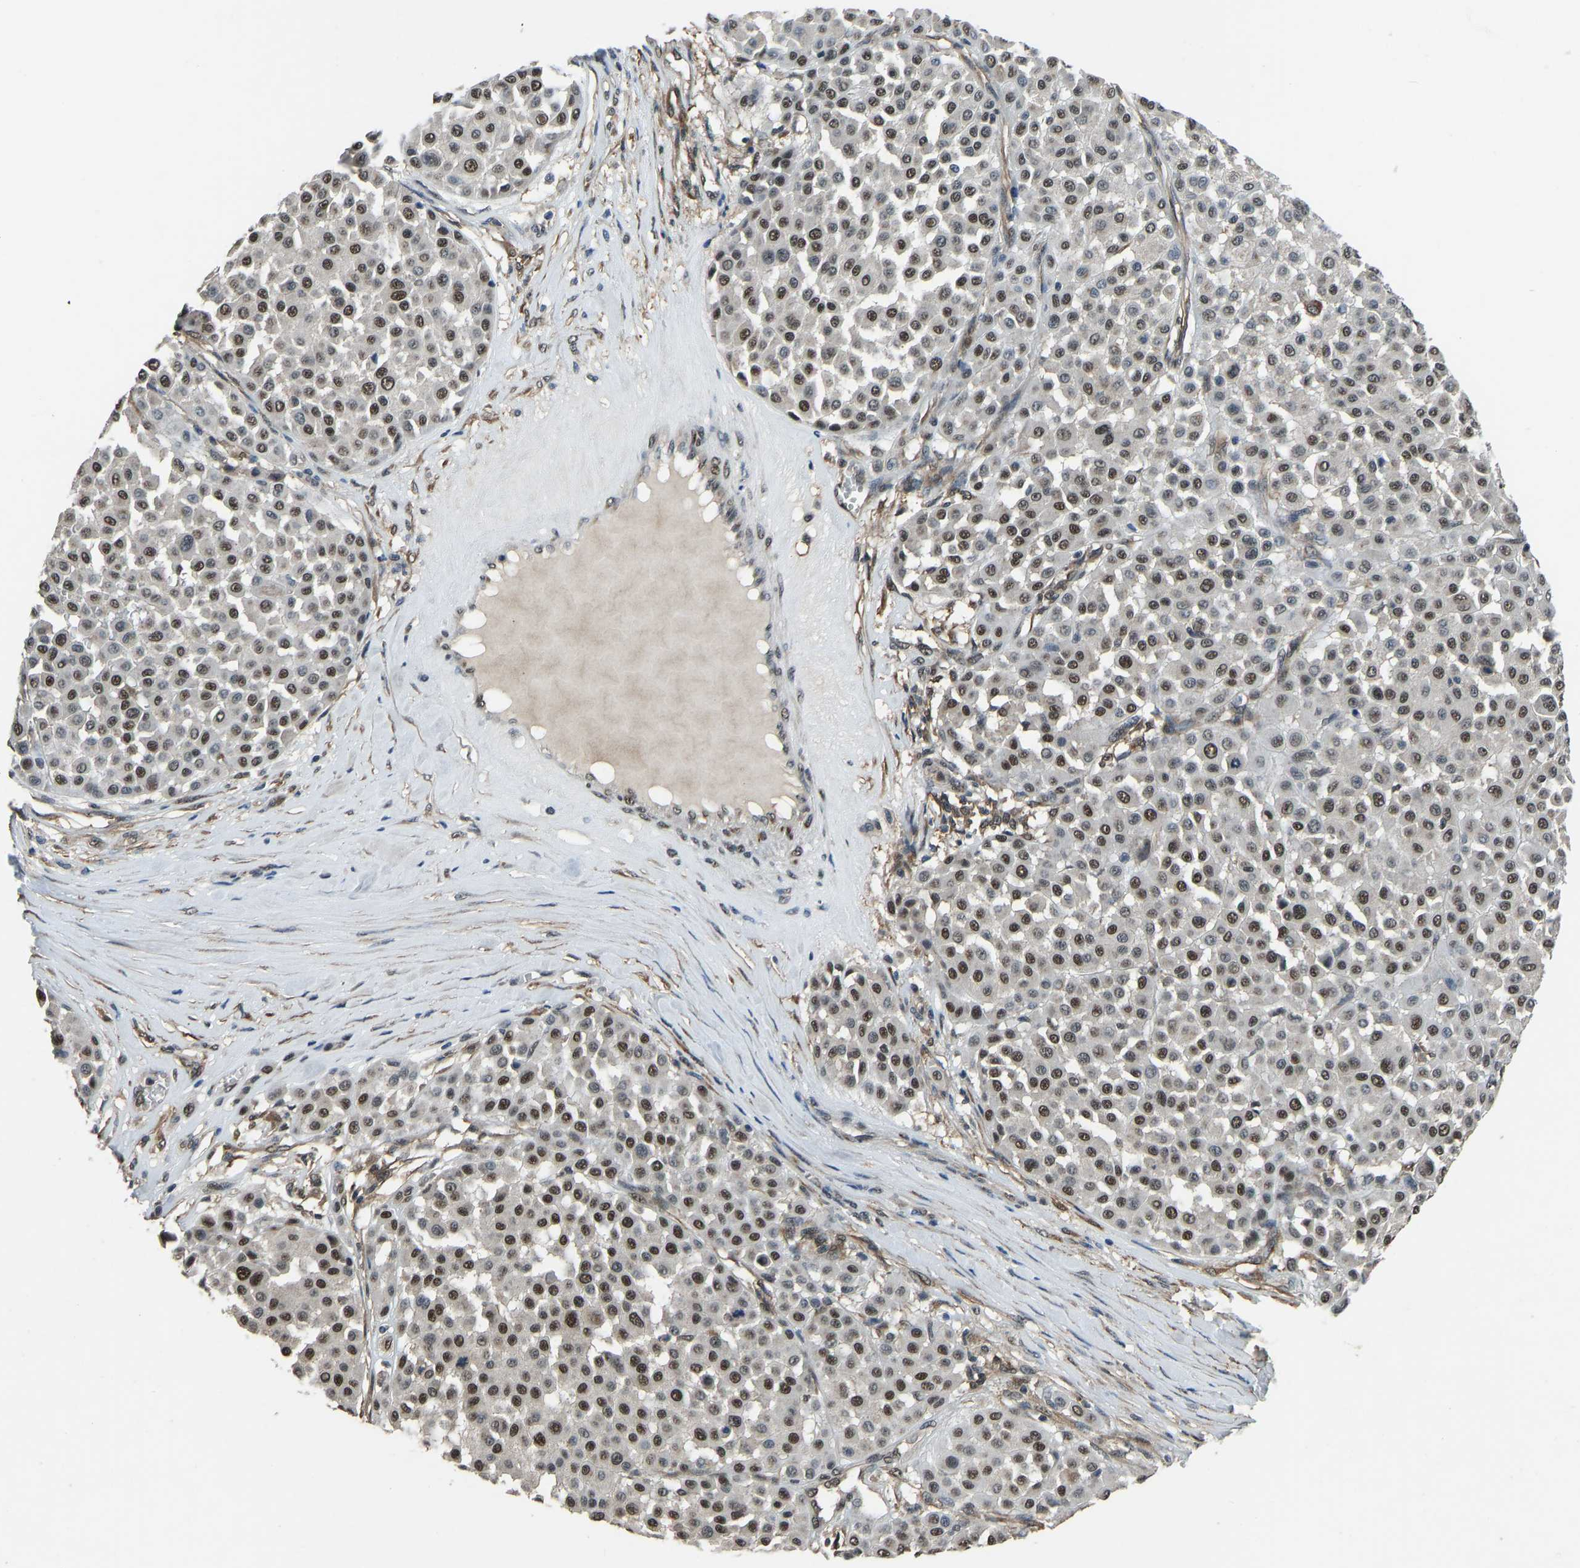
{"staining": {"intensity": "strong", "quantity": ">75%", "location": "nuclear"}, "tissue": "melanoma", "cell_type": "Tumor cells", "image_type": "cancer", "snomed": [{"axis": "morphology", "description": "Malignant melanoma, Metastatic site"}, {"axis": "topography", "description": "Soft tissue"}], "caption": "This photomicrograph reveals immunohistochemistry staining of human malignant melanoma (metastatic site), with high strong nuclear staining in approximately >75% of tumor cells.", "gene": "TOX4", "patient": {"sex": "male", "age": 41}}